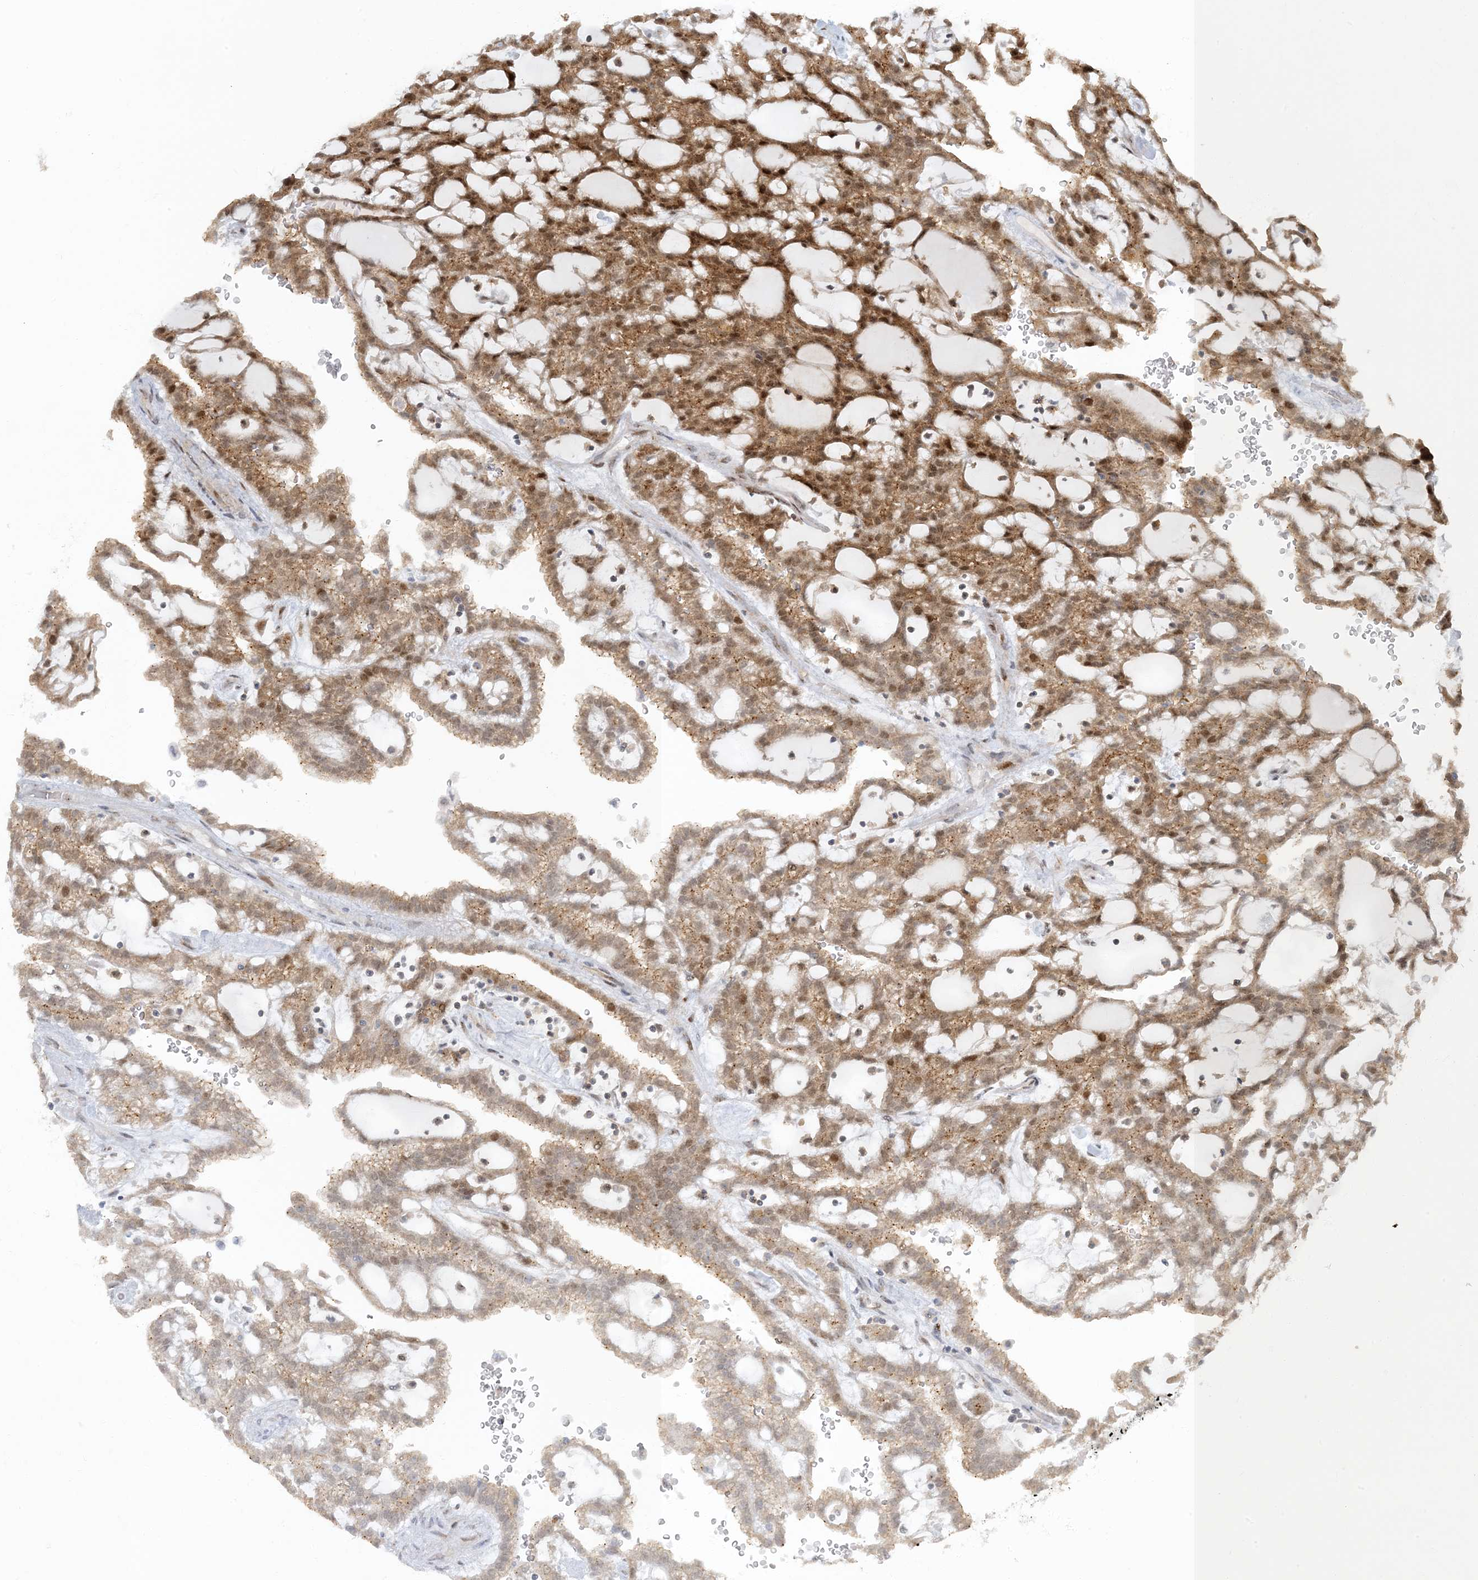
{"staining": {"intensity": "moderate", "quantity": ">75%", "location": "cytoplasmic/membranous,nuclear"}, "tissue": "renal cancer", "cell_type": "Tumor cells", "image_type": "cancer", "snomed": [{"axis": "morphology", "description": "Adenocarcinoma, NOS"}, {"axis": "topography", "description": "Kidney"}], "caption": "Immunohistochemical staining of human renal adenocarcinoma exhibits medium levels of moderate cytoplasmic/membranous and nuclear staining in about >75% of tumor cells. (brown staining indicates protein expression, while blue staining denotes nuclei).", "gene": "MBD1", "patient": {"sex": "male", "age": 63}}